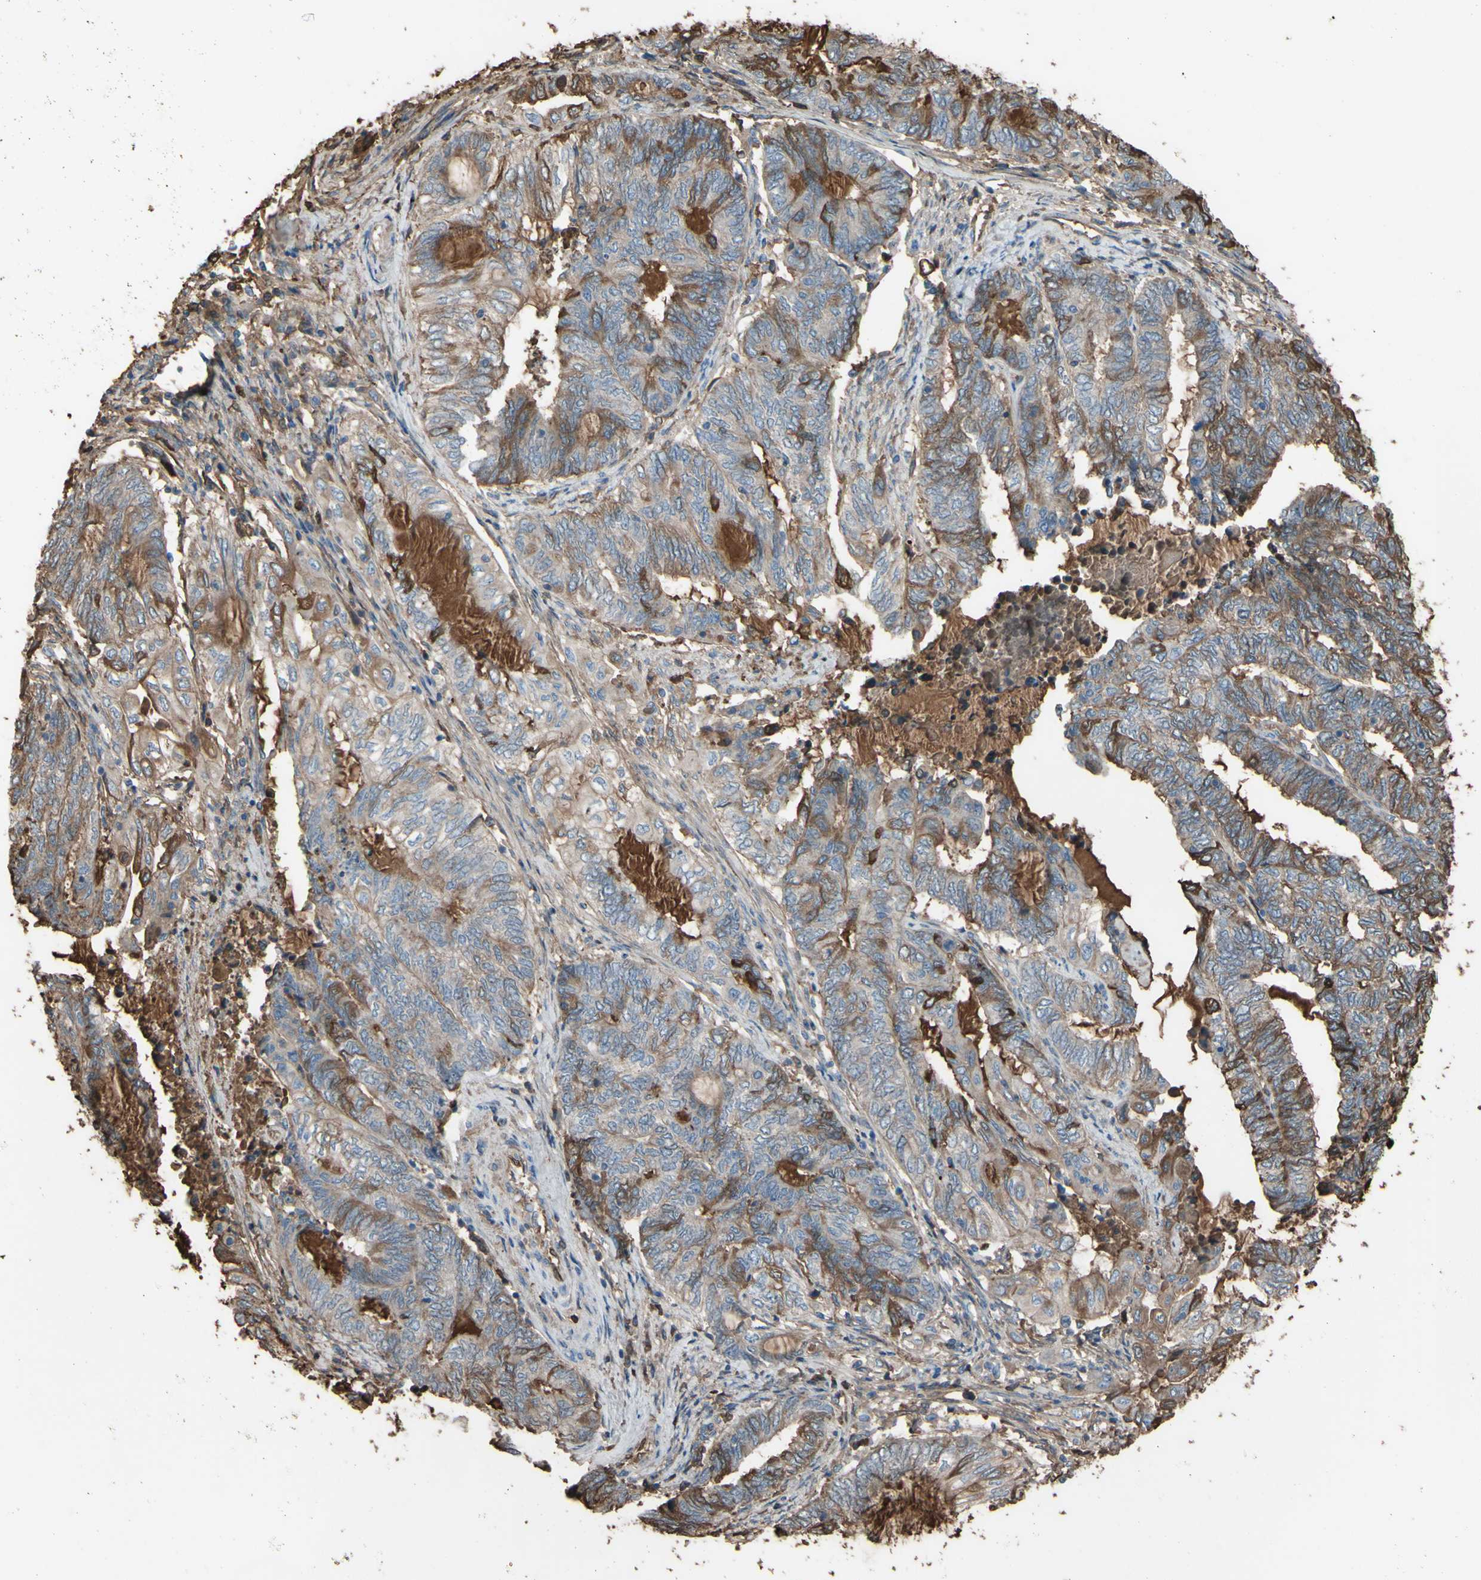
{"staining": {"intensity": "moderate", "quantity": "25%-75%", "location": "cytoplasmic/membranous"}, "tissue": "endometrial cancer", "cell_type": "Tumor cells", "image_type": "cancer", "snomed": [{"axis": "morphology", "description": "Adenocarcinoma, NOS"}, {"axis": "topography", "description": "Uterus"}, {"axis": "topography", "description": "Endometrium"}], "caption": "The immunohistochemical stain shows moderate cytoplasmic/membranous expression in tumor cells of endometrial adenocarcinoma tissue.", "gene": "PTGDS", "patient": {"sex": "female", "age": 70}}